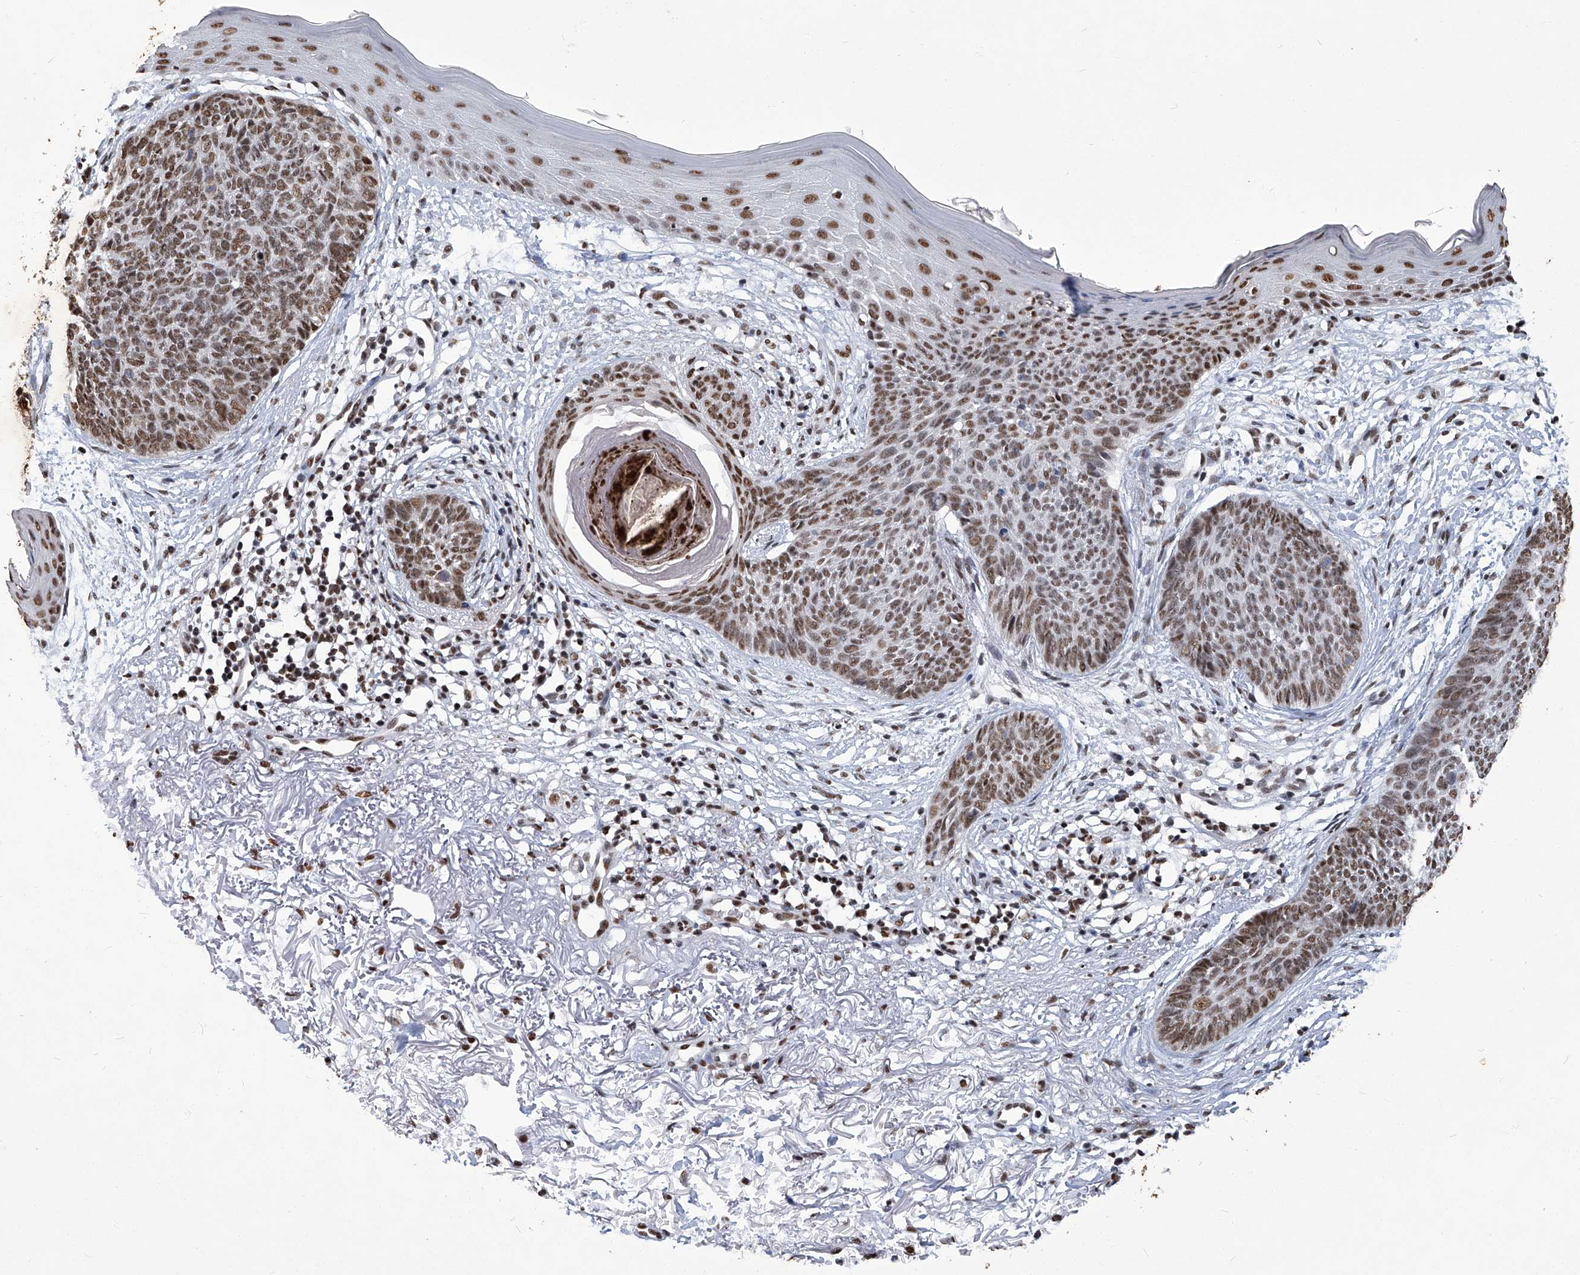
{"staining": {"intensity": "moderate", "quantity": ">75%", "location": "nuclear"}, "tissue": "skin cancer", "cell_type": "Tumor cells", "image_type": "cancer", "snomed": [{"axis": "morphology", "description": "Basal cell carcinoma"}, {"axis": "topography", "description": "Skin"}], "caption": "Human basal cell carcinoma (skin) stained with a protein marker shows moderate staining in tumor cells.", "gene": "HBP1", "patient": {"sex": "female", "age": 70}}